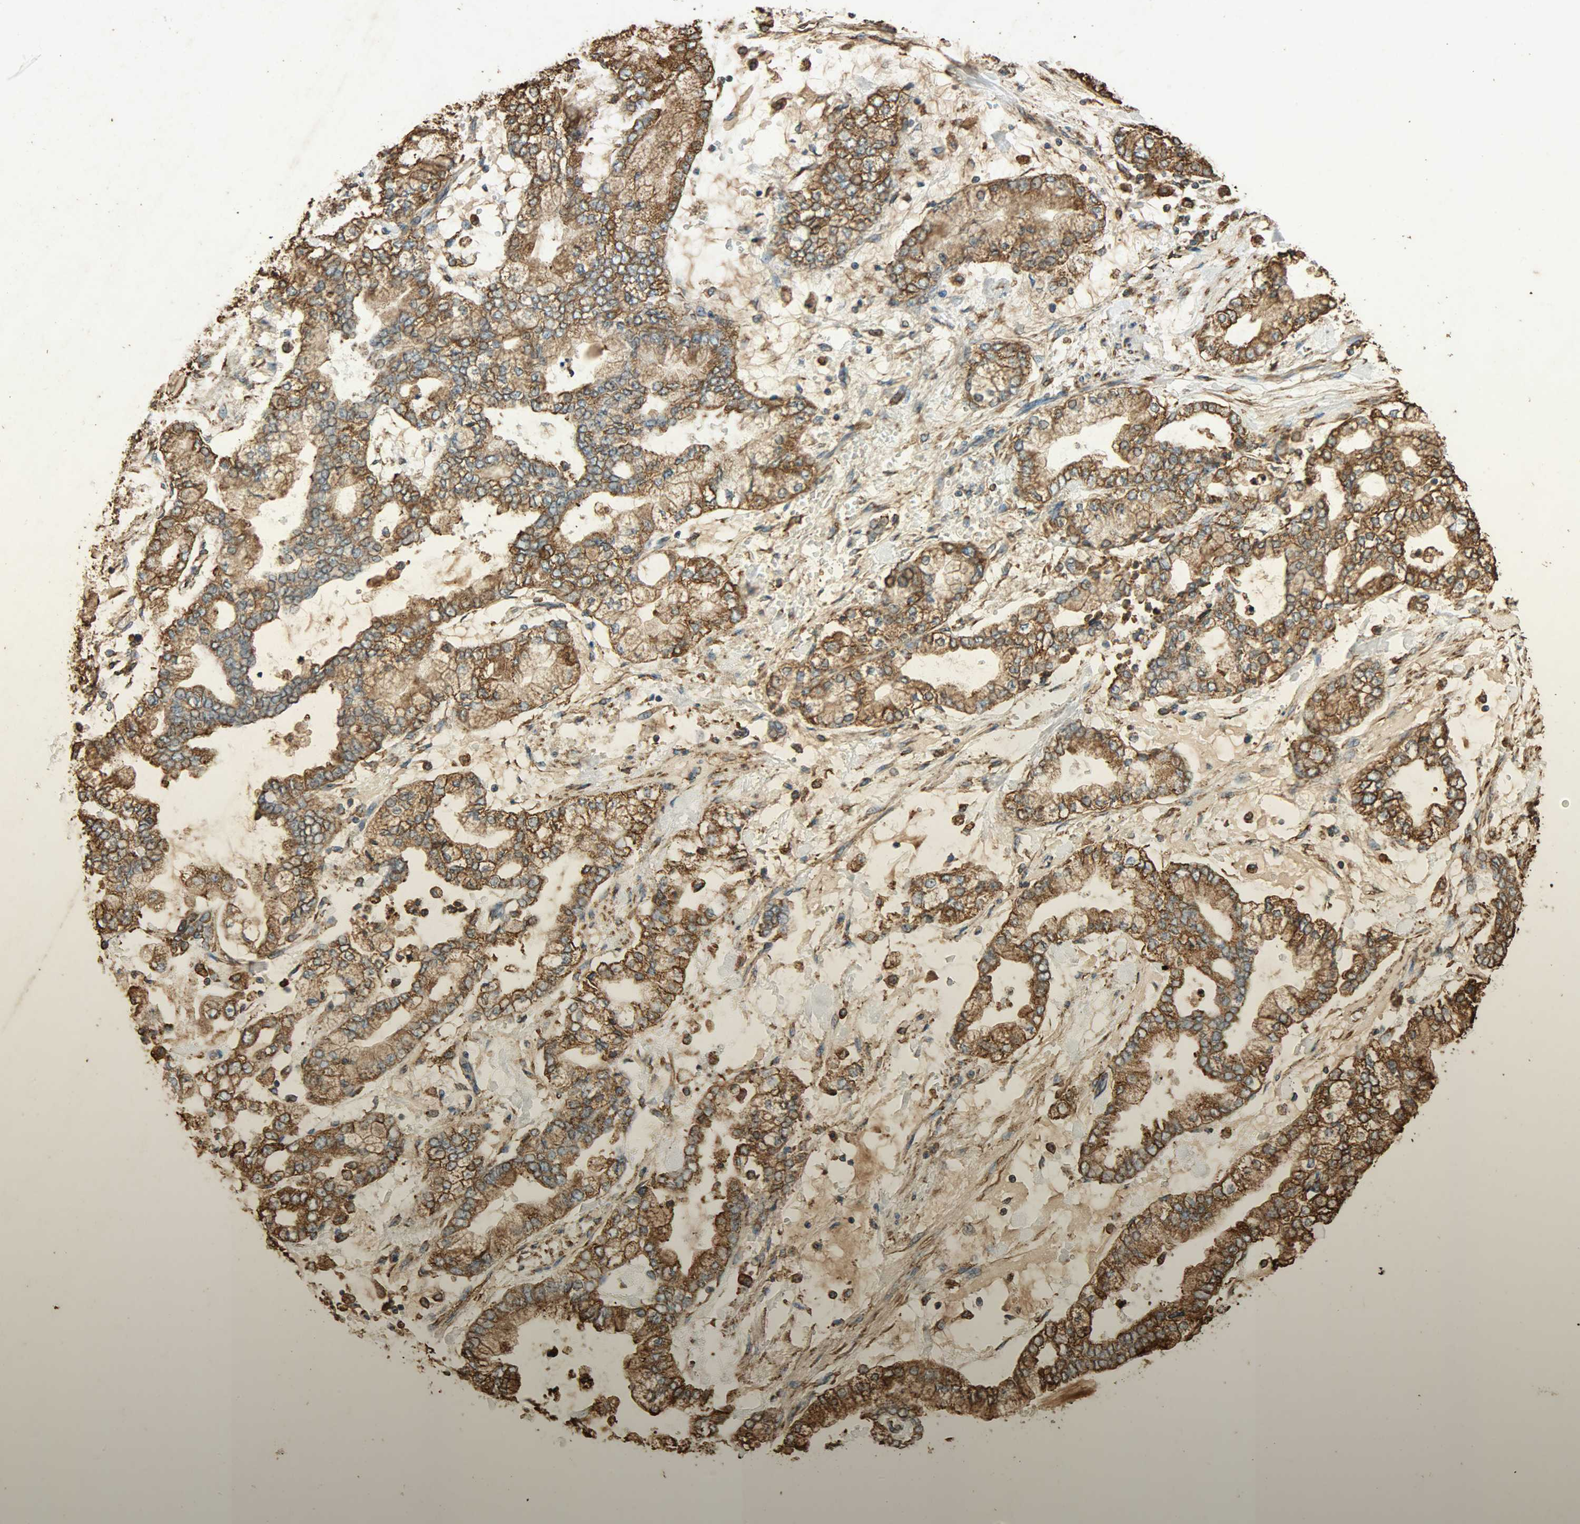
{"staining": {"intensity": "moderate", "quantity": ">75%", "location": "cytoplasmic/membranous"}, "tissue": "stomach cancer", "cell_type": "Tumor cells", "image_type": "cancer", "snomed": [{"axis": "morphology", "description": "Normal tissue, NOS"}, {"axis": "morphology", "description": "Adenocarcinoma, NOS"}, {"axis": "topography", "description": "Stomach, upper"}, {"axis": "topography", "description": "Stomach"}], "caption": "Protein staining displays moderate cytoplasmic/membranous staining in approximately >75% of tumor cells in adenocarcinoma (stomach). (DAB = brown stain, brightfield microscopy at high magnification).", "gene": "HSP90B1", "patient": {"sex": "male", "age": 76}}